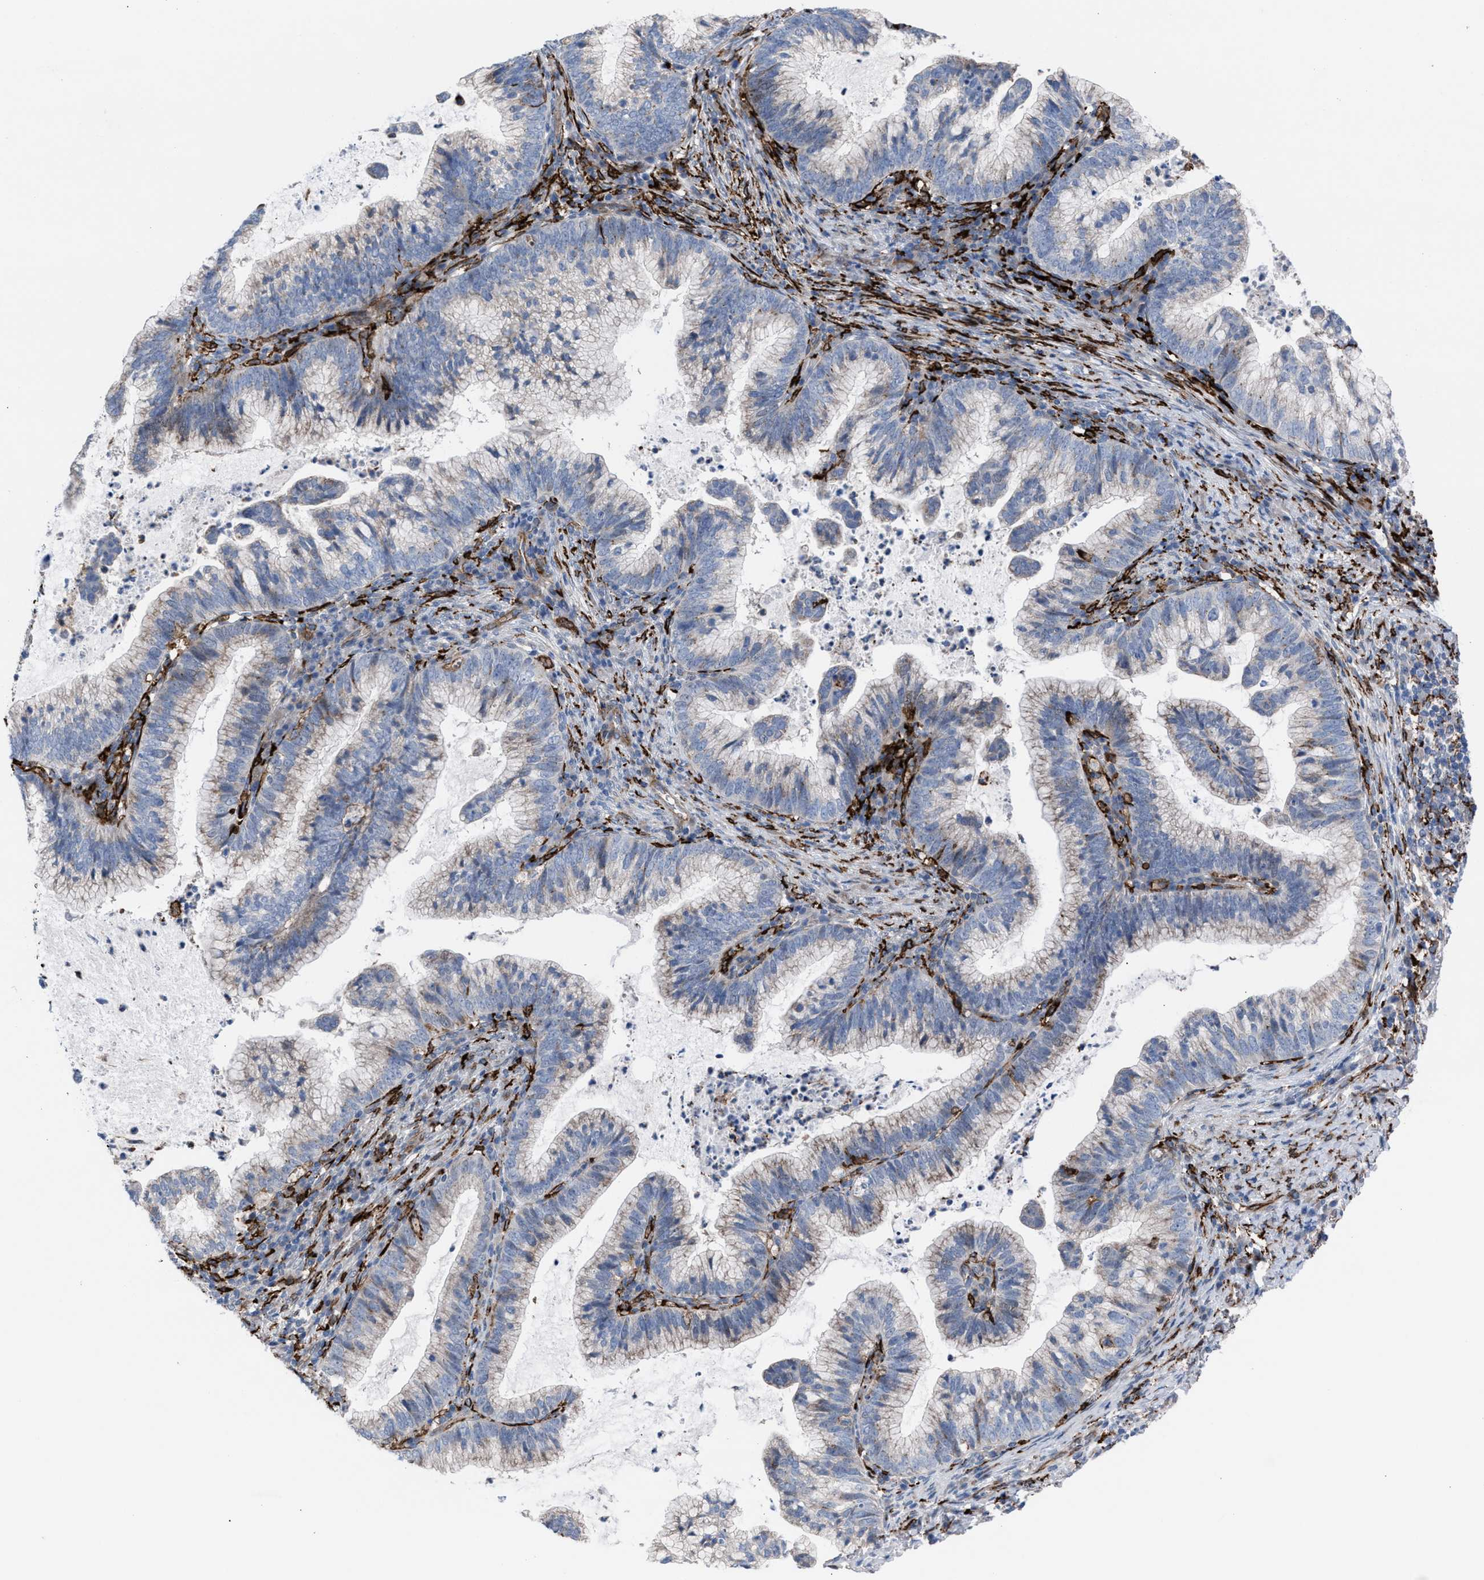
{"staining": {"intensity": "negative", "quantity": "none", "location": "none"}, "tissue": "cervical cancer", "cell_type": "Tumor cells", "image_type": "cancer", "snomed": [{"axis": "morphology", "description": "Adenocarcinoma, NOS"}, {"axis": "topography", "description": "Cervix"}], "caption": "There is no significant staining in tumor cells of cervical cancer (adenocarcinoma).", "gene": "SLC47A1", "patient": {"sex": "female", "age": 36}}